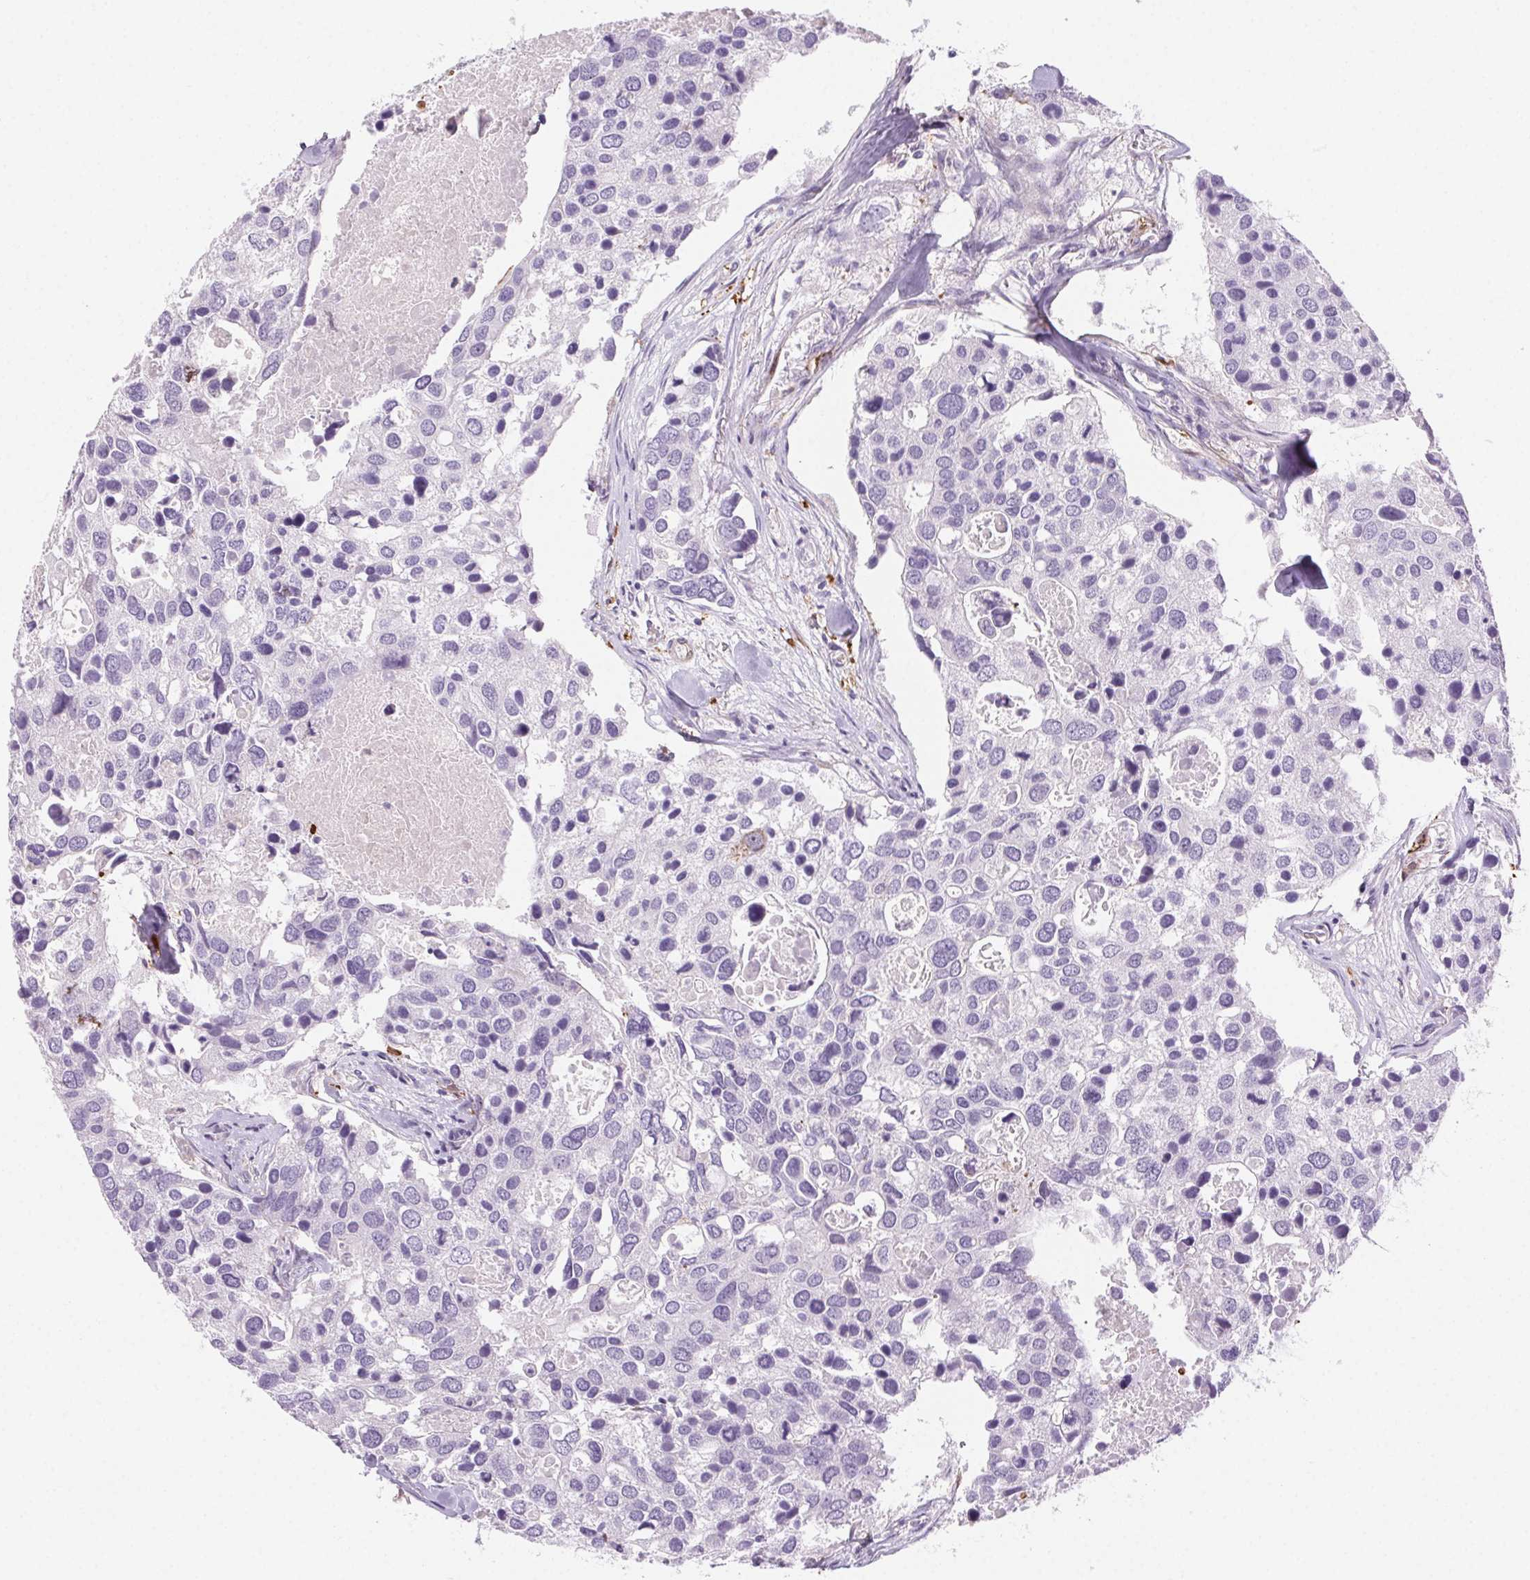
{"staining": {"intensity": "negative", "quantity": "none", "location": "none"}, "tissue": "breast cancer", "cell_type": "Tumor cells", "image_type": "cancer", "snomed": [{"axis": "morphology", "description": "Duct carcinoma"}, {"axis": "topography", "description": "Breast"}], "caption": "Immunohistochemistry (IHC) of human infiltrating ductal carcinoma (breast) demonstrates no staining in tumor cells.", "gene": "GPX8", "patient": {"sex": "female", "age": 83}}